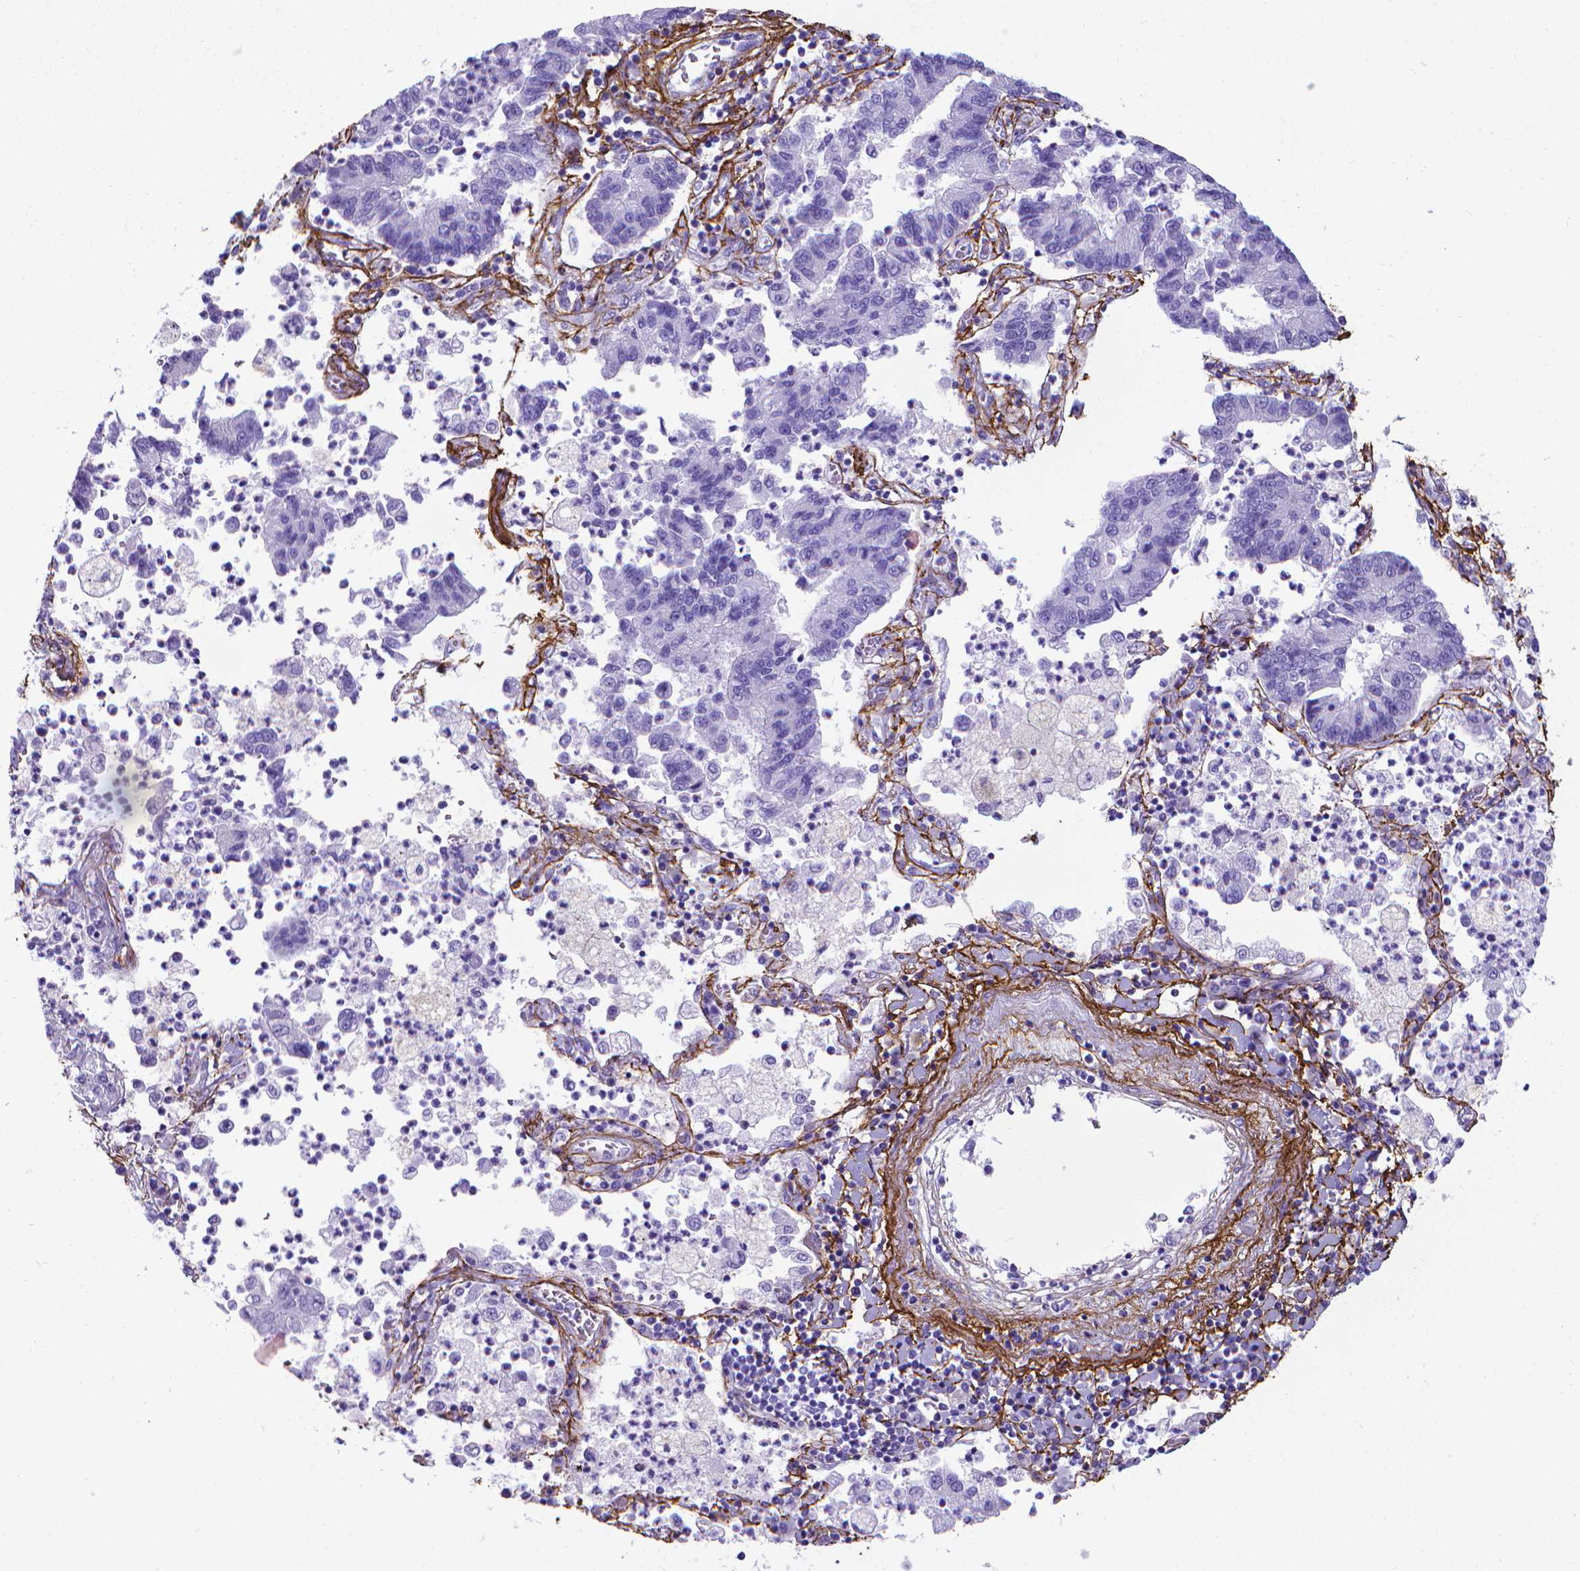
{"staining": {"intensity": "negative", "quantity": "none", "location": "none"}, "tissue": "lung cancer", "cell_type": "Tumor cells", "image_type": "cancer", "snomed": [{"axis": "morphology", "description": "Adenocarcinoma, NOS"}, {"axis": "topography", "description": "Lung"}], "caption": "This is a image of IHC staining of adenocarcinoma (lung), which shows no positivity in tumor cells. (Stains: DAB (3,3'-diaminobenzidine) IHC with hematoxylin counter stain, Microscopy: brightfield microscopy at high magnification).", "gene": "MFAP2", "patient": {"sex": "female", "age": 57}}